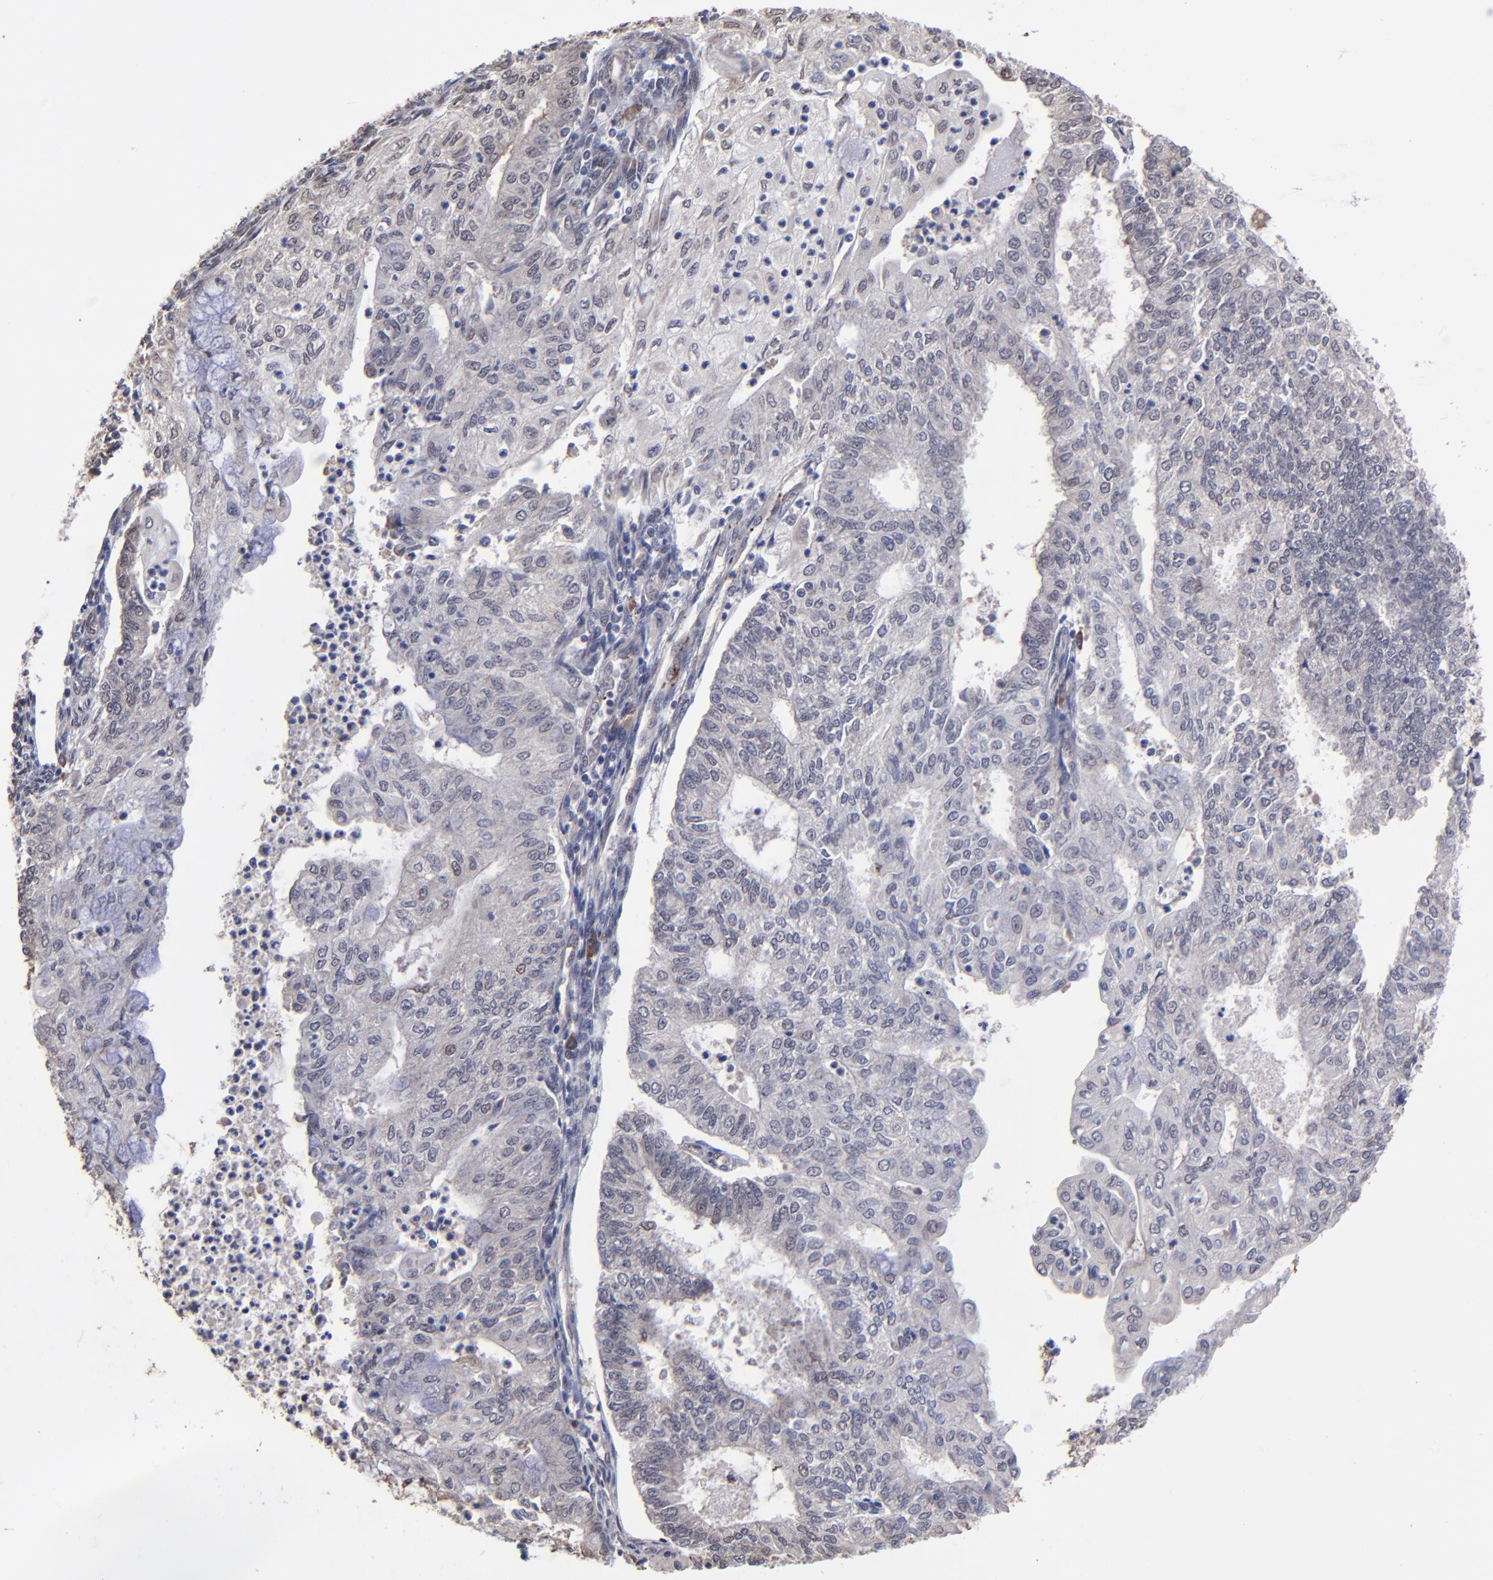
{"staining": {"intensity": "negative", "quantity": "none", "location": "none"}, "tissue": "endometrial cancer", "cell_type": "Tumor cells", "image_type": "cancer", "snomed": [{"axis": "morphology", "description": "Adenocarcinoma, NOS"}, {"axis": "topography", "description": "Endometrium"}], "caption": "There is no significant expression in tumor cells of adenocarcinoma (endometrial).", "gene": "CHL1", "patient": {"sex": "female", "age": 59}}